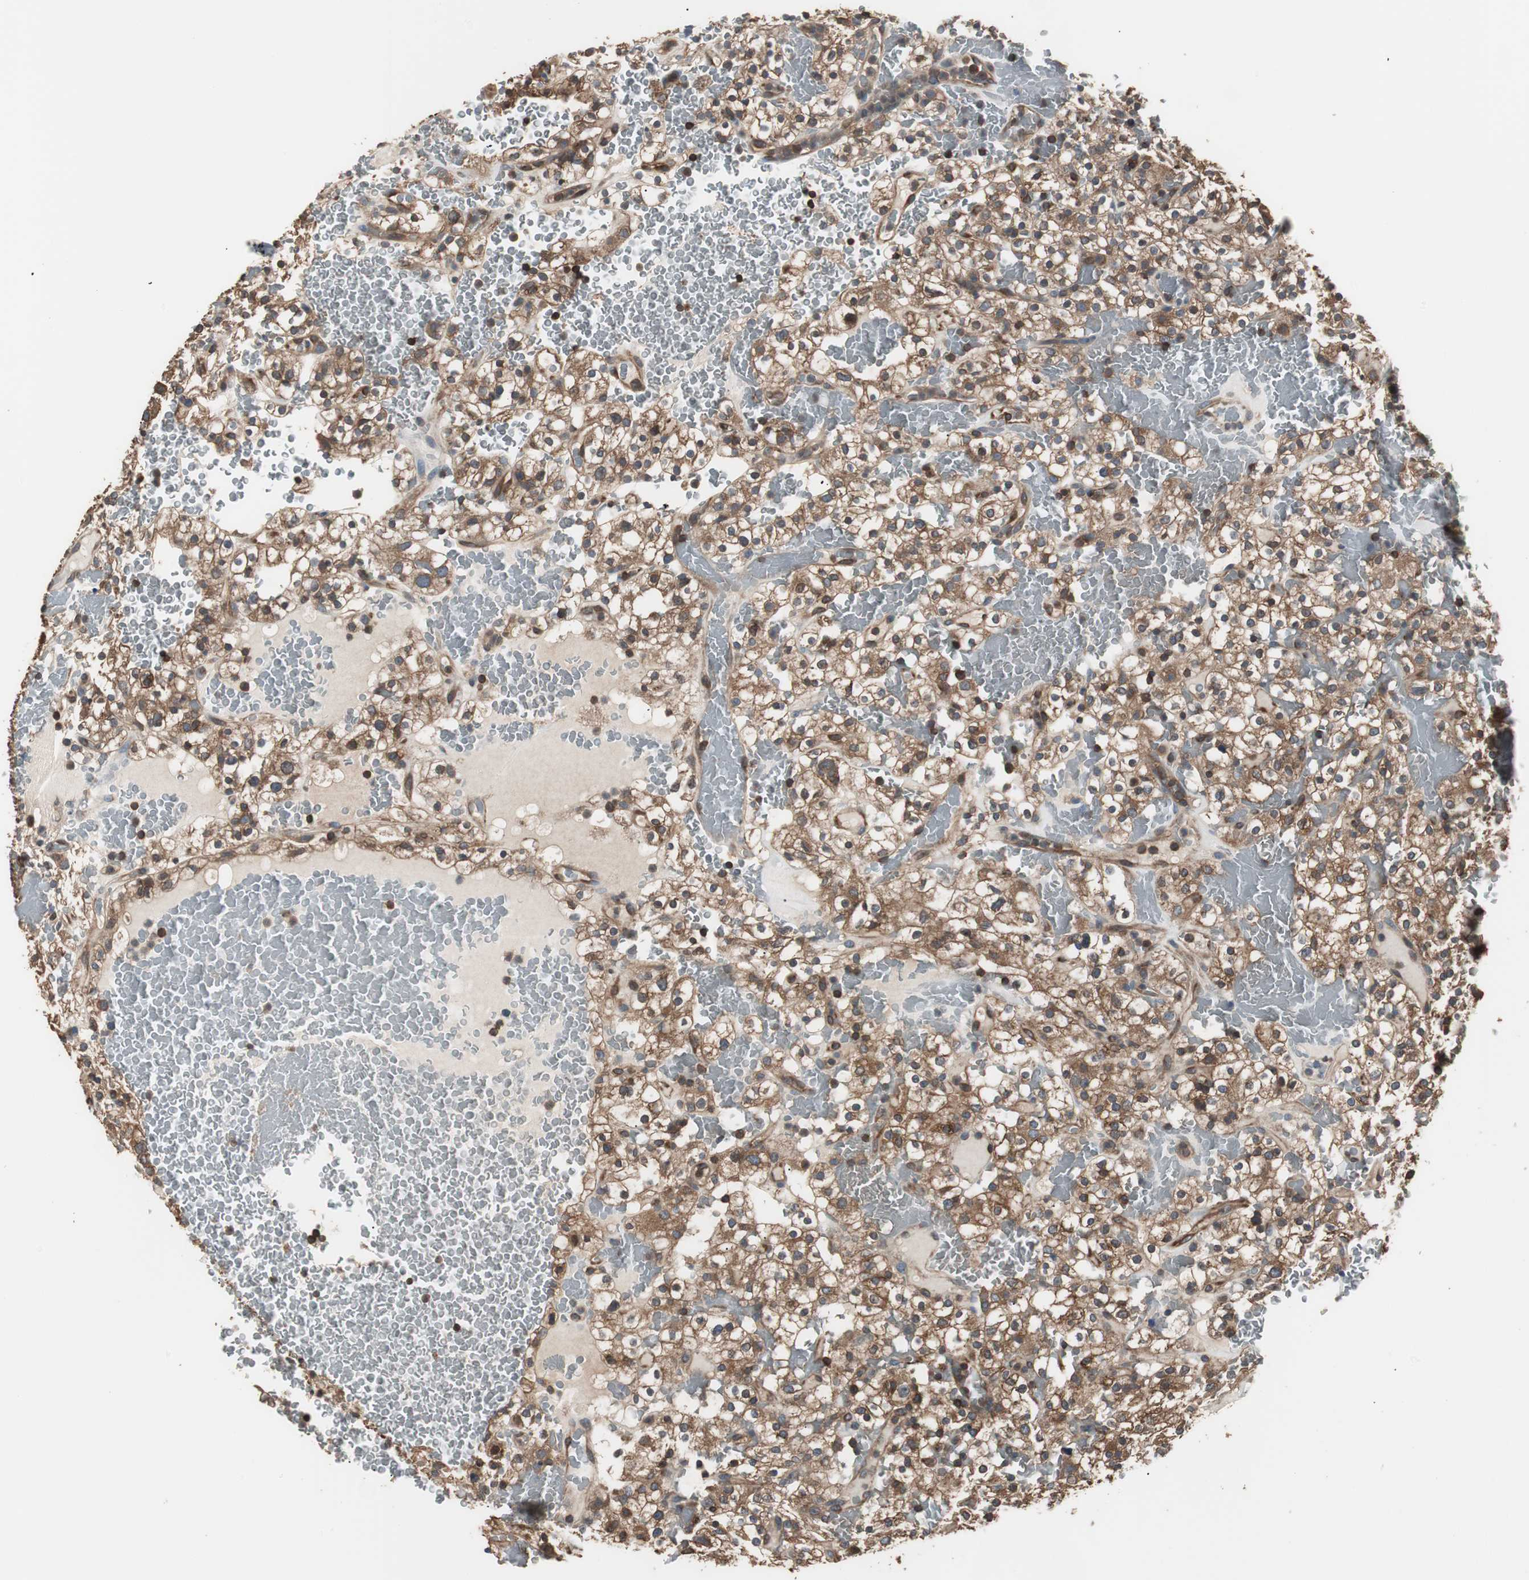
{"staining": {"intensity": "moderate", "quantity": ">75%", "location": "cytoplasmic/membranous"}, "tissue": "renal cancer", "cell_type": "Tumor cells", "image_type": "cancer", "snomed": [{"axis": "morphology", "description": "Normal tissue, NOS"}, {"axis": "morphology", "description": "Adenocarcinoma, NOS"}, {"axis": "topography", "description": "Kidney"}], "caption": "About >75% of tumor cells in human renal adenocarcinoma display moderate cytoplasmic/membranous protein expression as visualized by brown immunohistochemical staining.", "gene": "CAPNS1", "patient": {"sex": "female", "age": 72}}